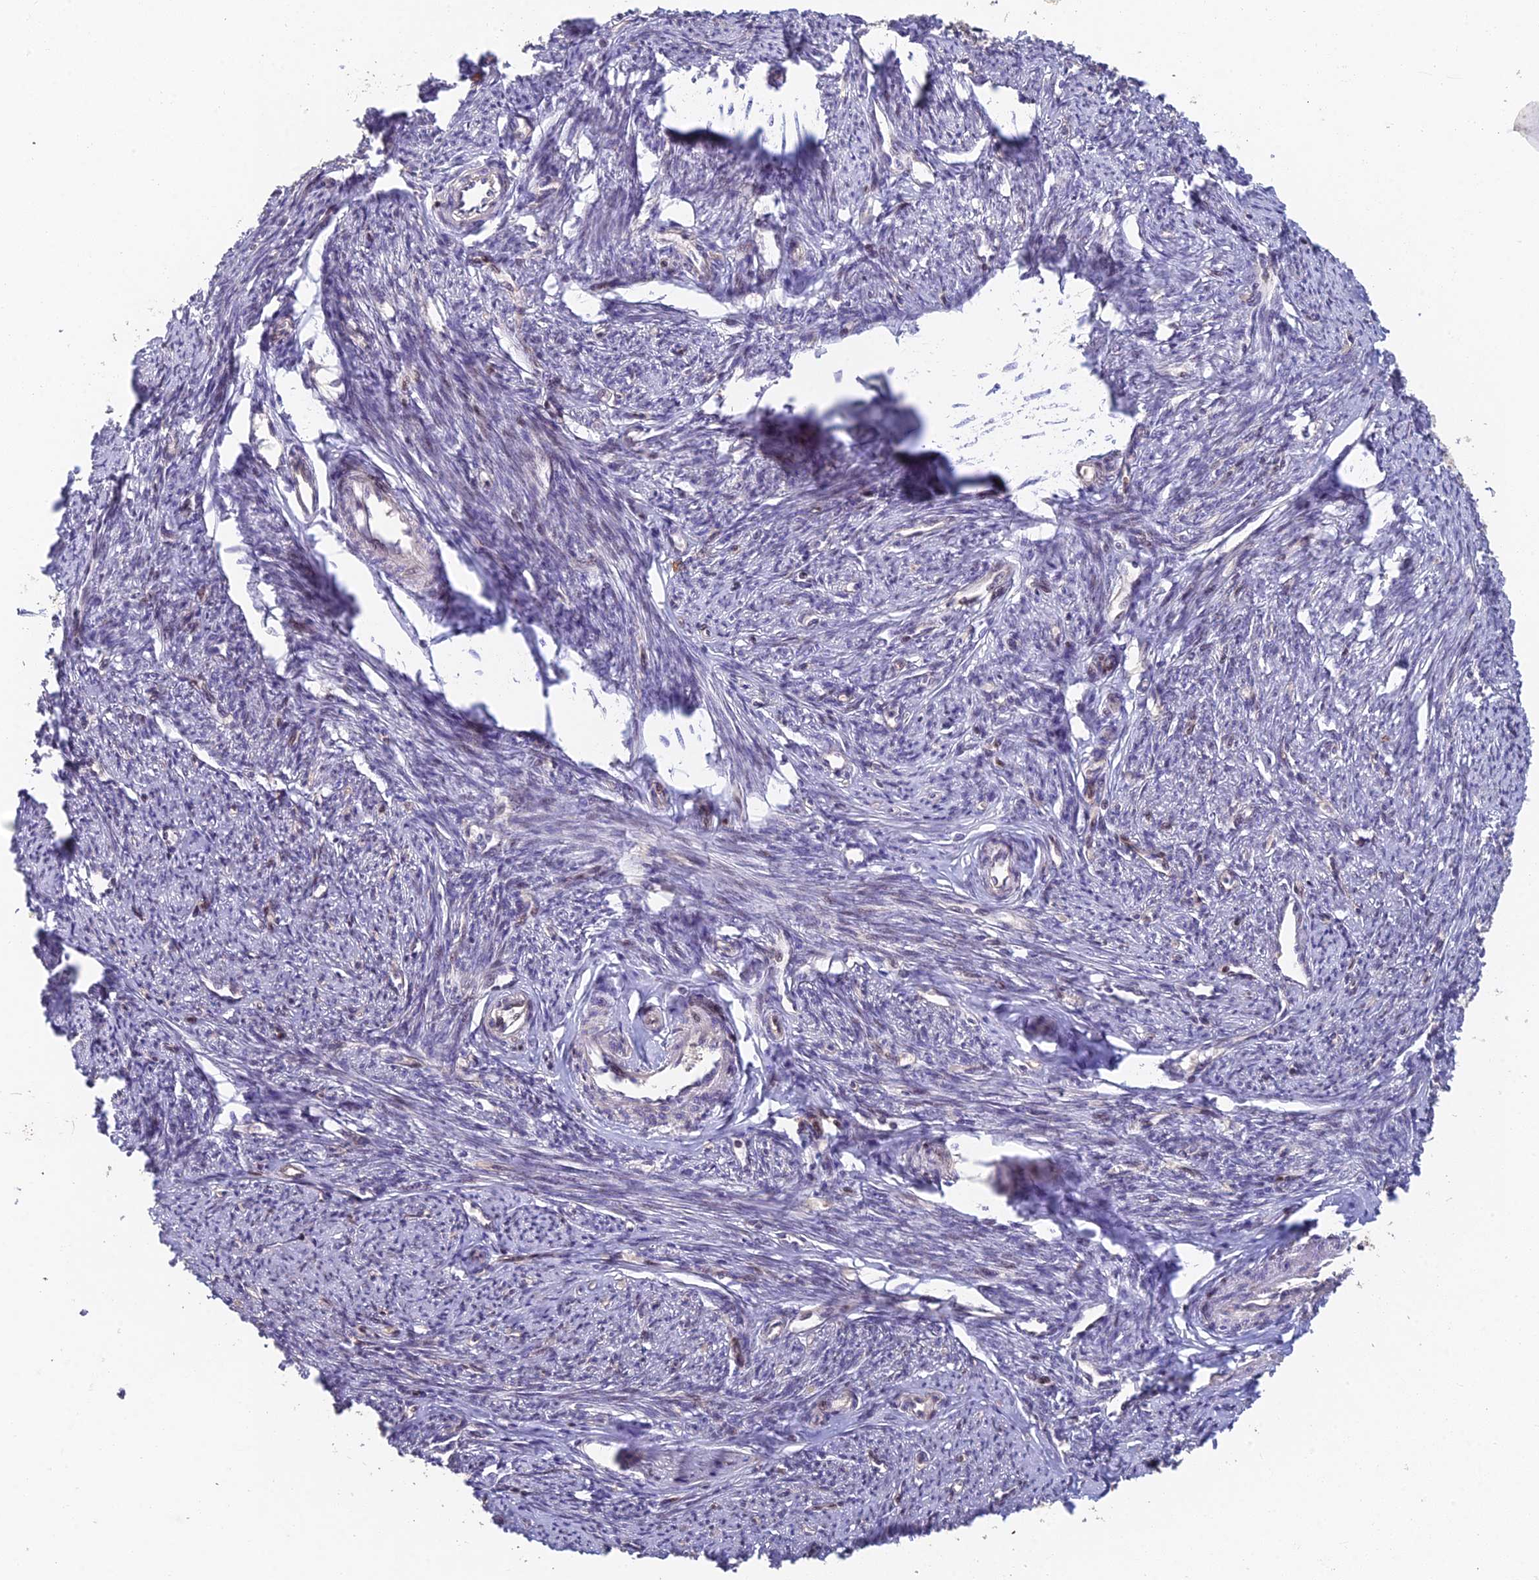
{"staining": {"intensity": "negative", "quantity": "none", "location": "none"}, "tissue": "smooth muscle", "cell_type": "Smooth muscle cells", "image_type": "normal", "snomed": [{"axis": "morphology", "description": "Normal tissue, NOS"}, {"axis": "topography", "description": "Smooth muscle"}, {"axis": "topography", "description": "Uterus"}], "caption": "The immunohistochemistry micrograph has no significant staining in smooth muscle cells of smooth muscle.", "gene": "ADAMTS13", "patient": {"sex": "female", "age": 59}}